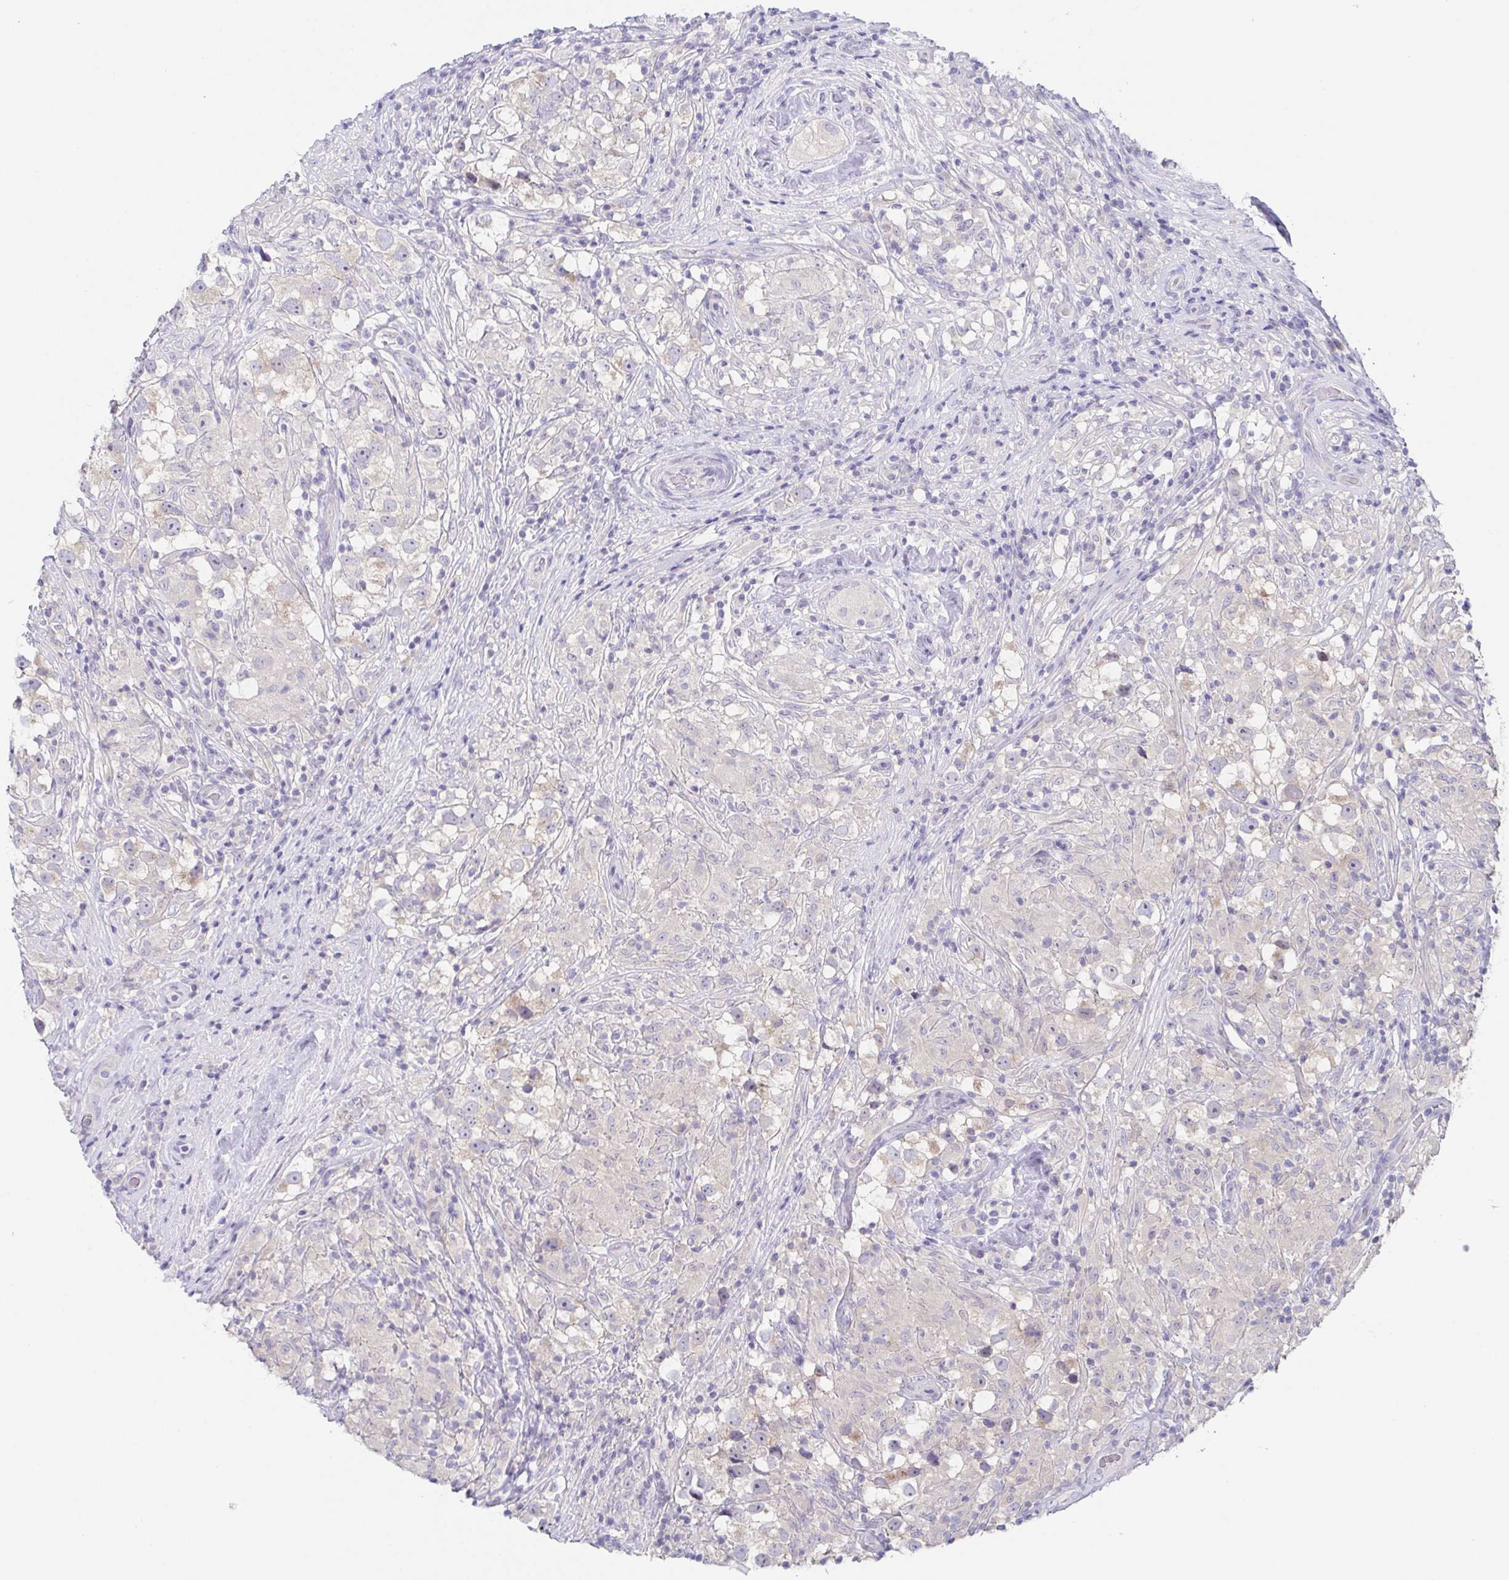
{"staining": {"intensity": "negative", "quantity": "none", "location": "none"}, "tissue": "testis cancer", "cell_type": "Tumor cells", "image_type": "cancer", "snomed": [{"axis": "morphology", "description": "Seminoma, NOS"}, {"axis": "topography", "description": "Testis"}], "caption": "This is an IHC image of testis cancer. There is no positivity in tumor cells.", "gene": "HTR2A", "patient": {"sex": "male", "age": 46}}